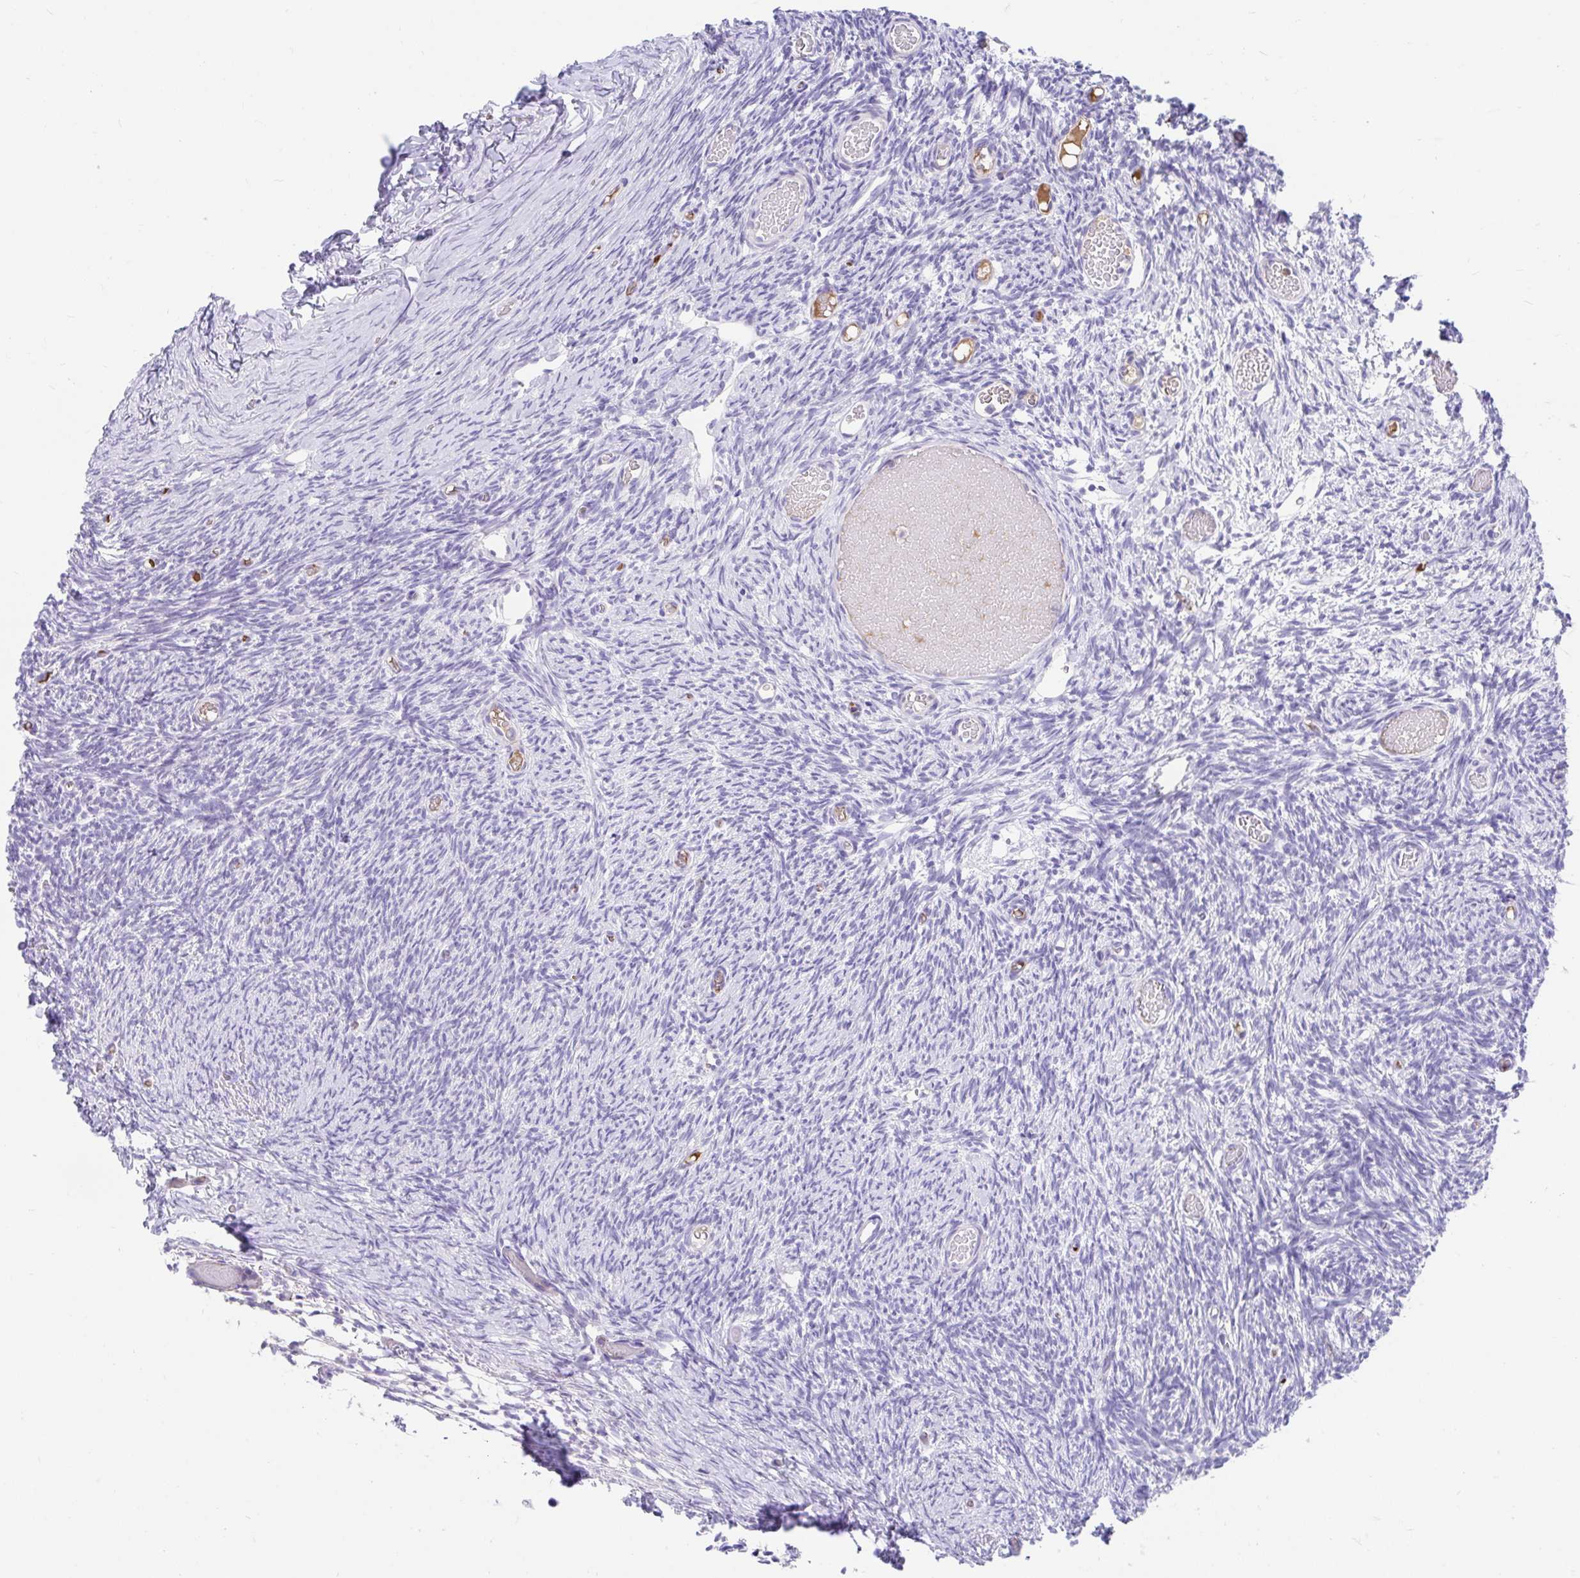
{"staining": {"intensity": "negative", "quantity": "none", "location": "none"}, "tissue": "ovary", "cell_type": "Ovarian stroma cells", "image_type": "normal", "snomed": [{"axis": "morphology", "description": "Normal tissue, NOS"}, {"axis": "topography", "description": "Ovary"}], "caption": "DAB immunohistochemical staining of normal human ovary reveals no significant expression in ovarian stroma cells.", "gene": "CCSAP", "patient": {"sex": "female", "age": 39}}